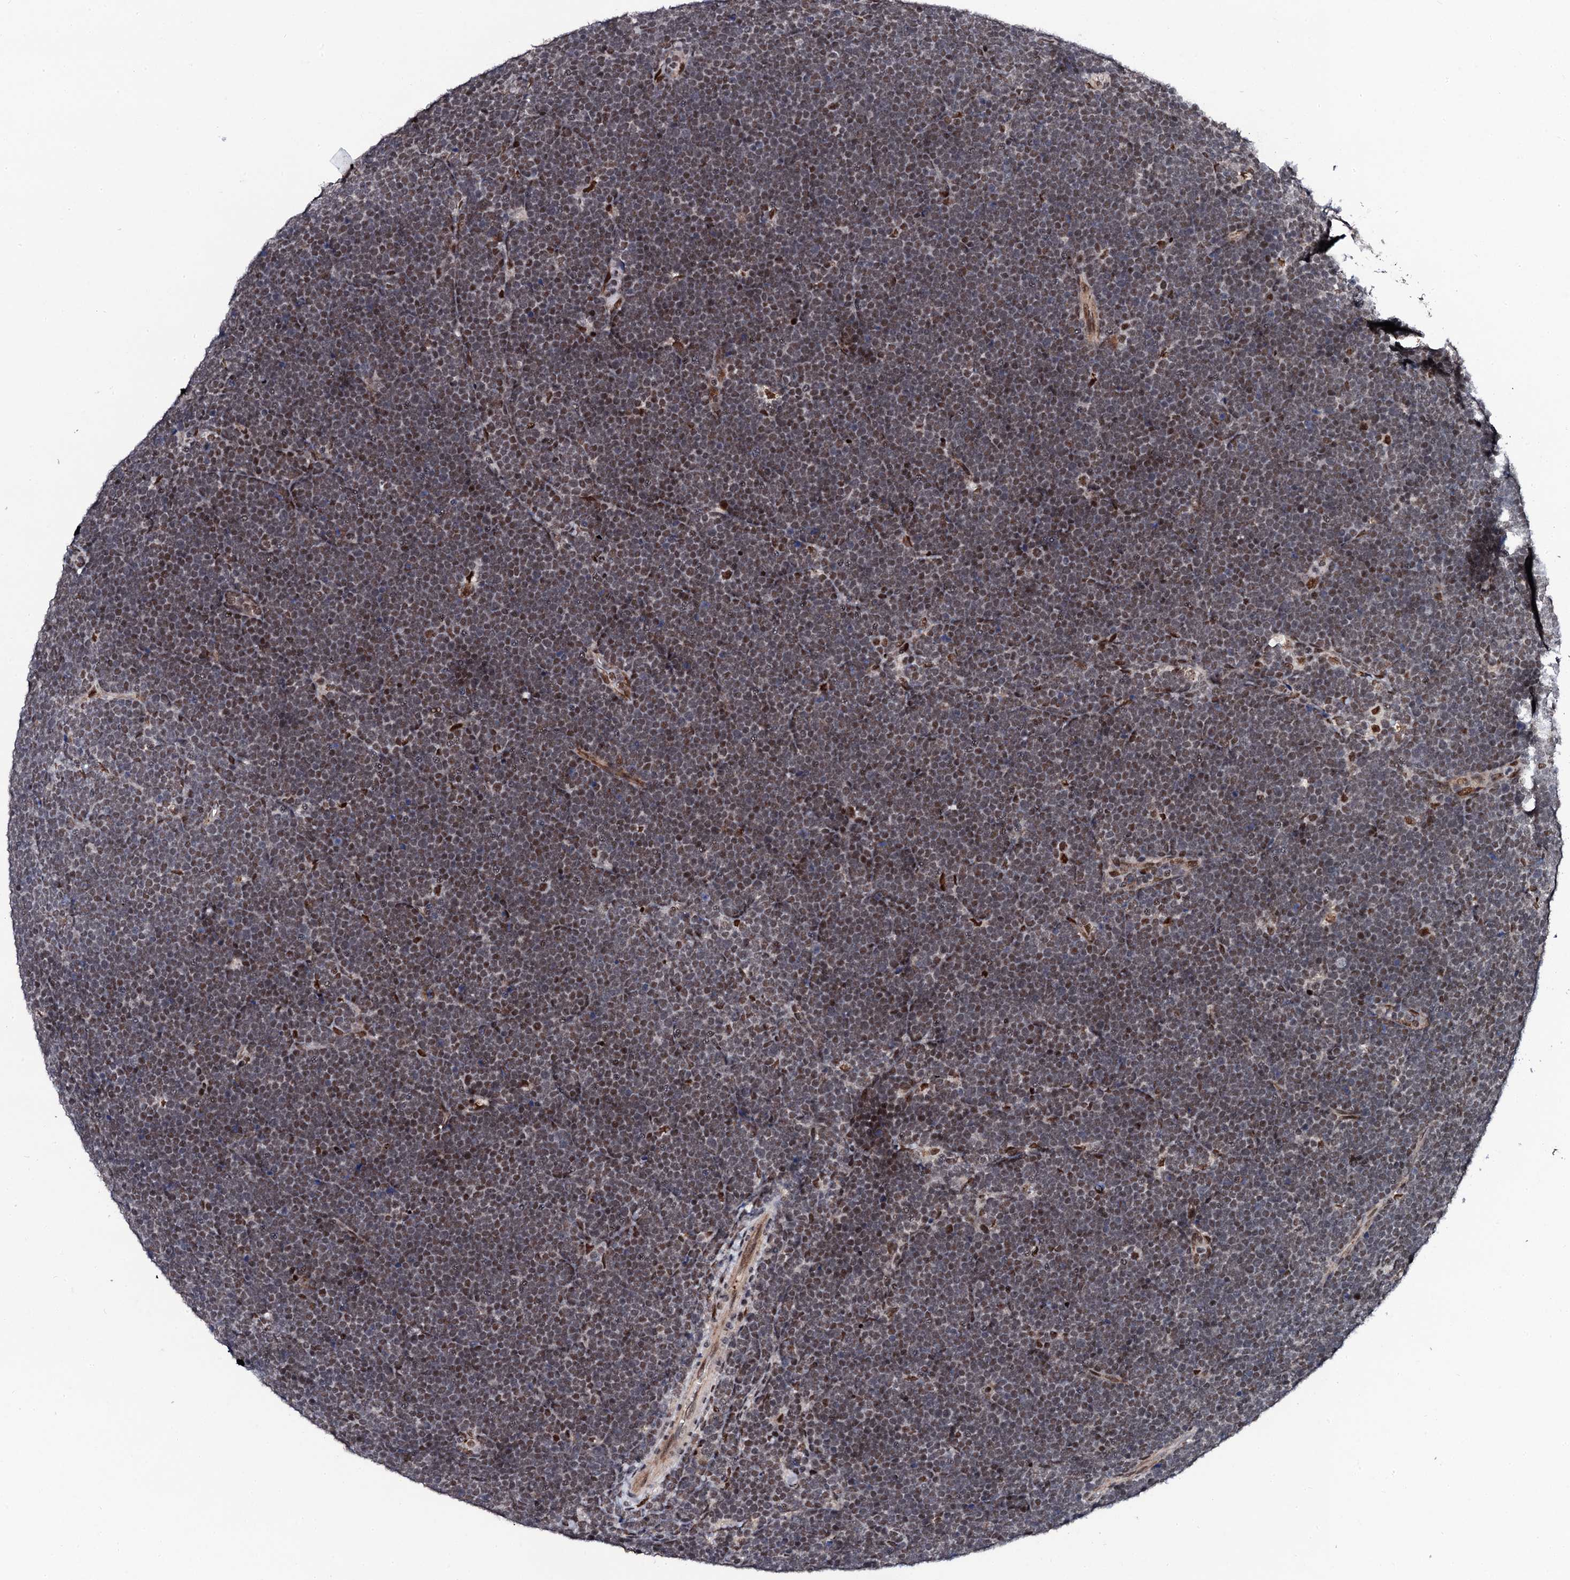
{"staining": {"intensity": "strong", "quantity": "25%-75%", "location": "nuclear"}, "tissue": "lymphoma", "cell_type": "Tumor cells", "image_type": "cancer", "snomed": [{"axis": "morphology", "description": "Malignant lymphoma, non-Hodgkin's type, High grade"}, {"axis": "topography", "description": "Lymph node"}], "caption": "Strong nuclear expression is seen in approximately 25%-75% of tumor cells in high-grade malignant lymphoma, non-Hodgkin's type. (Stains: DAB (3,3'-diaminobenzidine) in brown, nuclei in blue, Microscopy: brightfield microscopy at high magnification).", "gene": "CSTF3", "patient": {"sex": "male", "age": 13}}